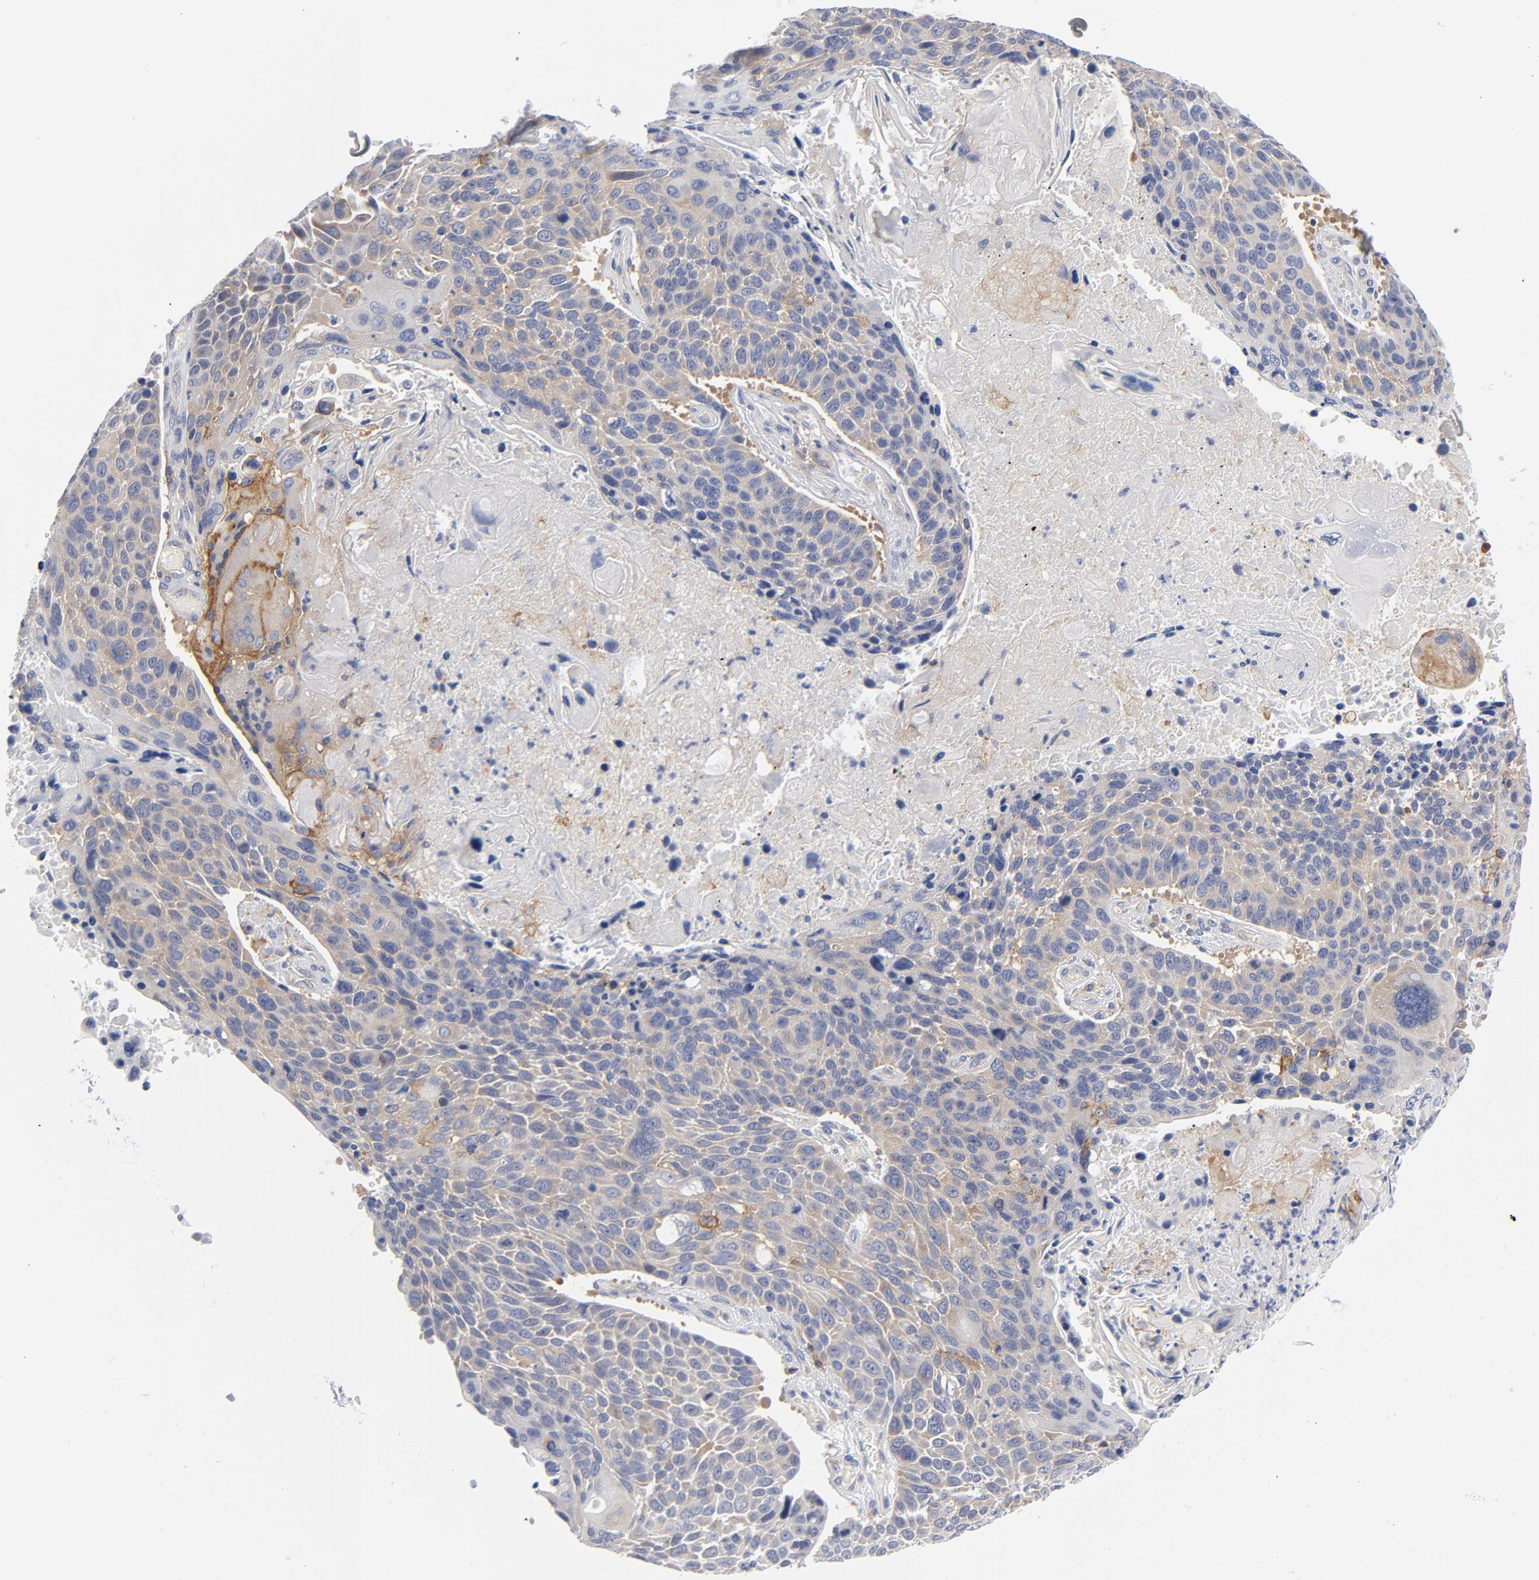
{"staining": {"intensity": "moderate", "quantity": "<25%", "location": "cytoplasmic/membranous"}, "tissue": "lung cancer", "cell_type": "Tumor cells", "image_type": "cancer", "snomed": [{"axis": "morphology", "description": "Squamous cell carcinoma, NOS"}, {"axis": "topography", "description": "Lung"}], "caption": "Squamous cell carcinoma (lung) stained with IHC exhibits moderate cytoplasmic/membranous staining in approximately <25% of tumor cells. The staining was performed using DAB (3,3'-diaminobenzidine), with brown indicating positive protein expression. Nuclei are stained blue with hematoxylin.", "gene": "CD86", "patient": {"sex": "male", "age": 68}}